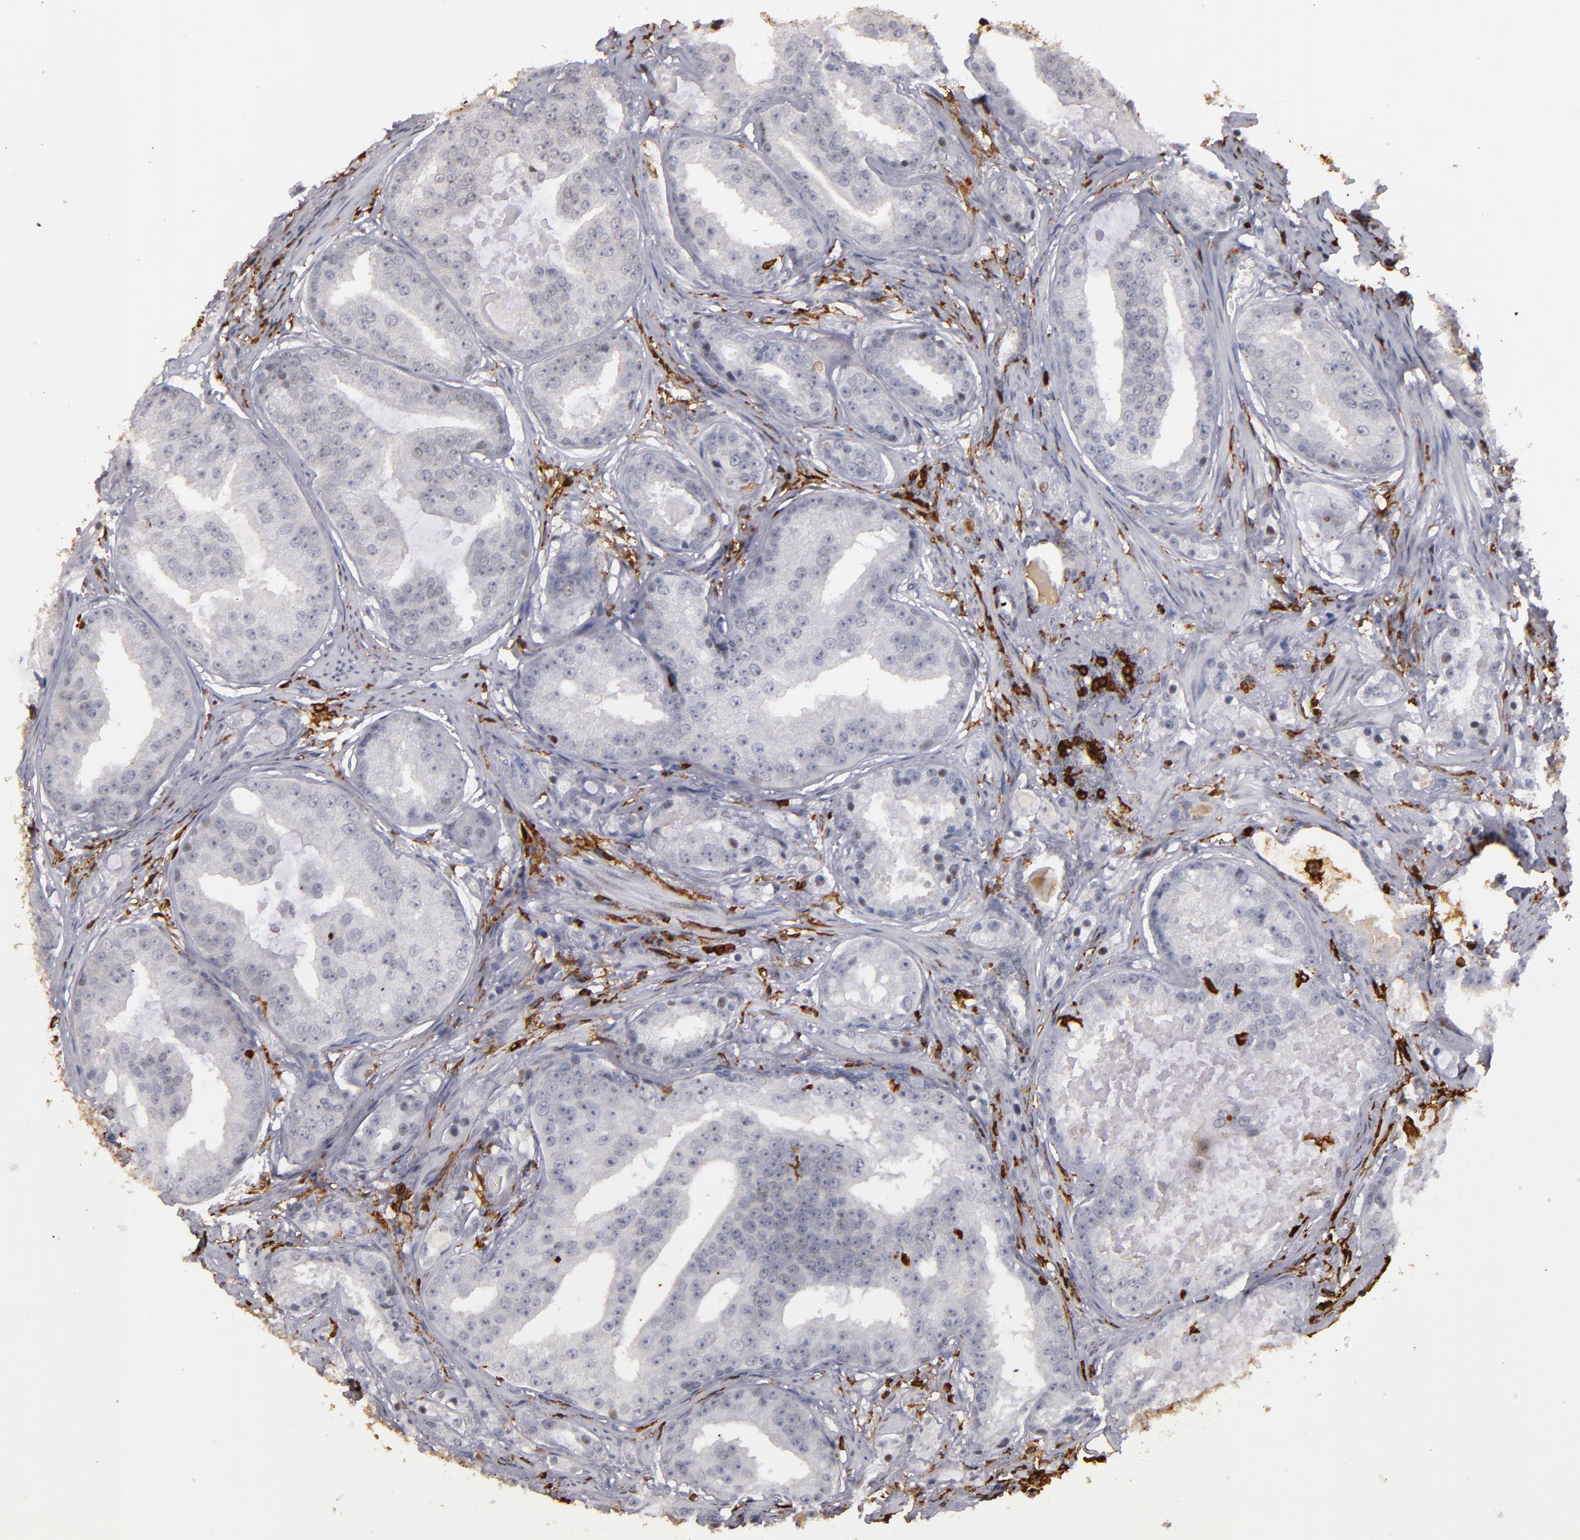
{"staining": {"intensity": "negative", "quantity": "none", "location": "none"}, "tissue": "prostate cancer", "cell_type": "Tumor cells", "image_type": "cancer", "snomed": [{"axis": "morphology", "description": "Adenocarcinoma, High grade"}, {"axis": "topography", "description": "Prostate"}], "caption": "The histopathology image exhibits no significant expression in tumor cells of high-grade adenocarcinoma (prostate).", "gene": "WAS", "patient": {"sex": "male", "age": 68}}